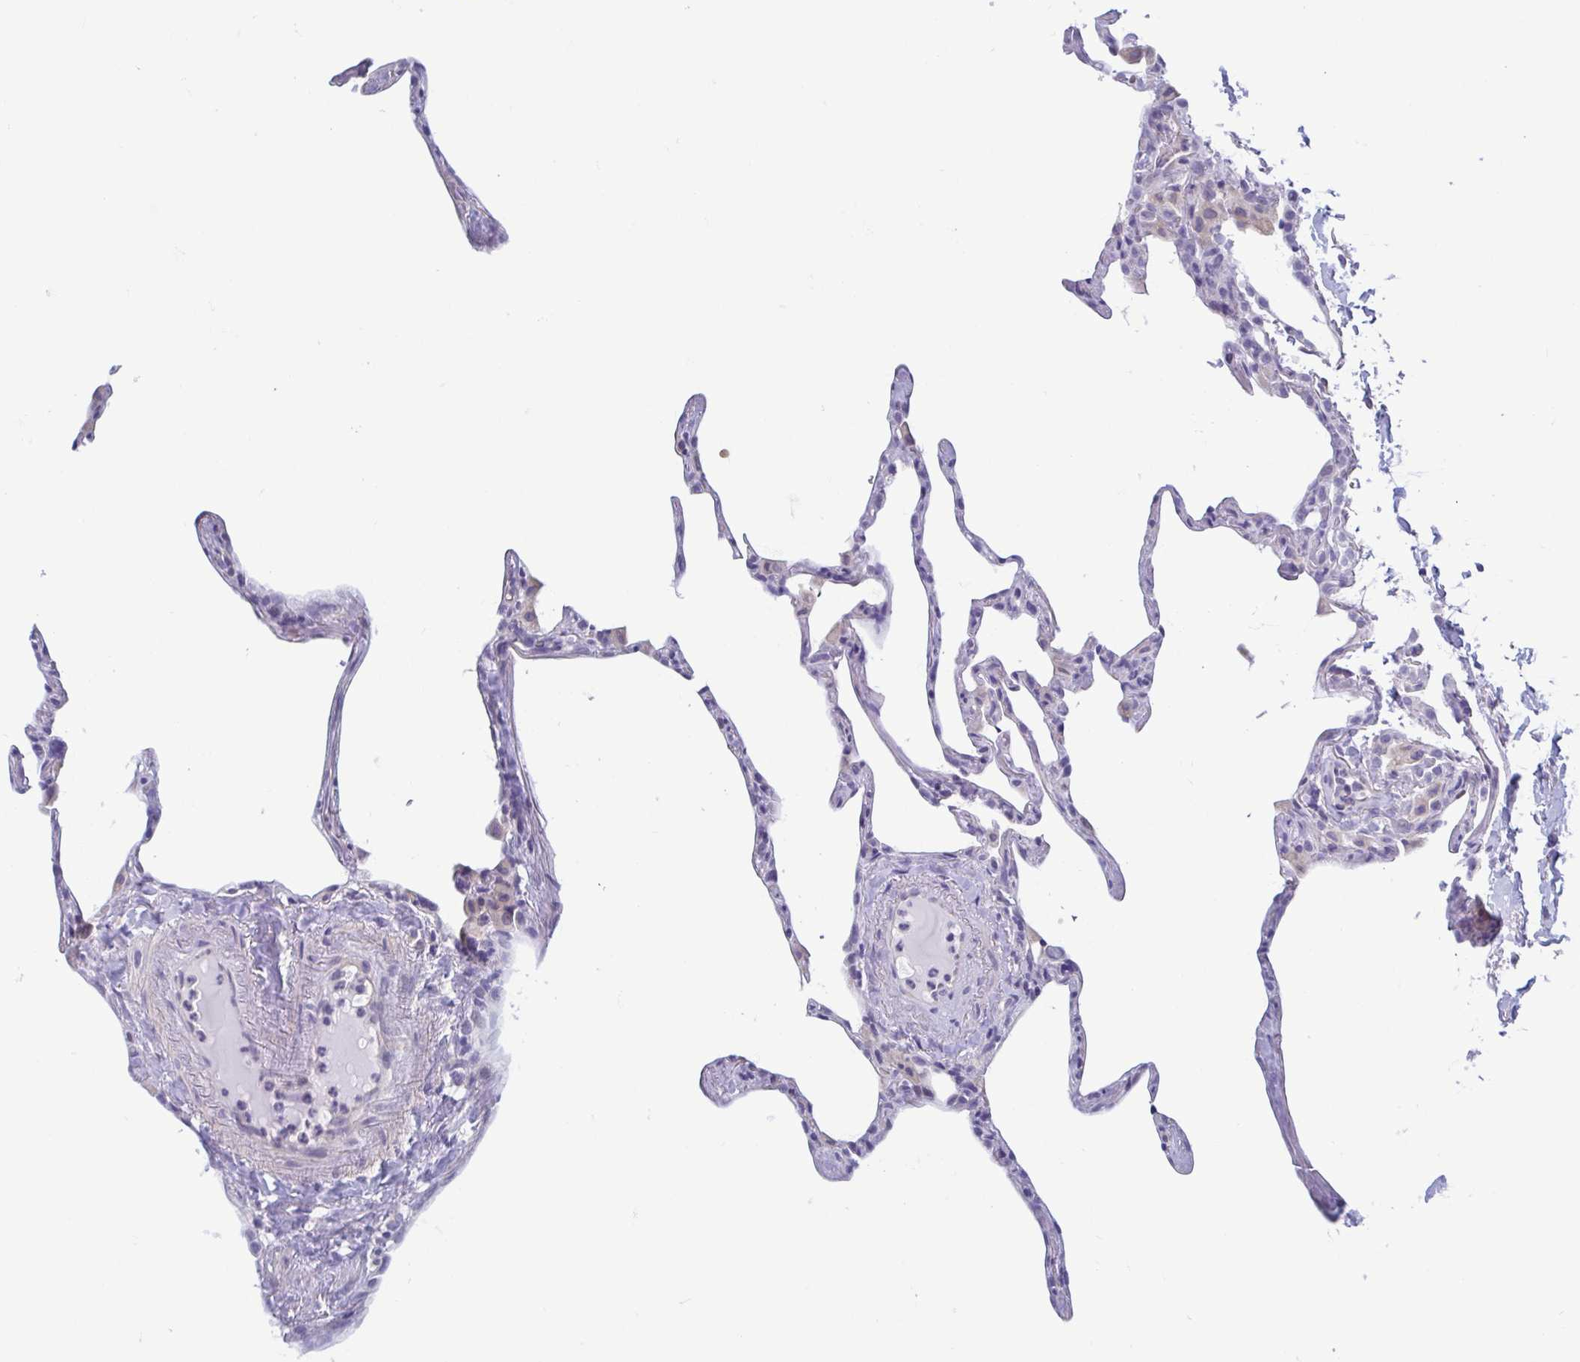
{"staining": {"intensity": "negative", "quantity": "none", "location": "none"}, "tissue": "lung", "cell_type": "Alveolar cells", "image_type": "normal", "snomed": [{"axis": "morphology", "description": "Normal tissue, NOS"}, {"axis": "topography", "description": "Lung"}], "caption": "Histopathology image shows no significant protein expression in alveolar cells of benign lung.", "gene": "MORC4", "patient": {"sex": "male", "age": 65}}